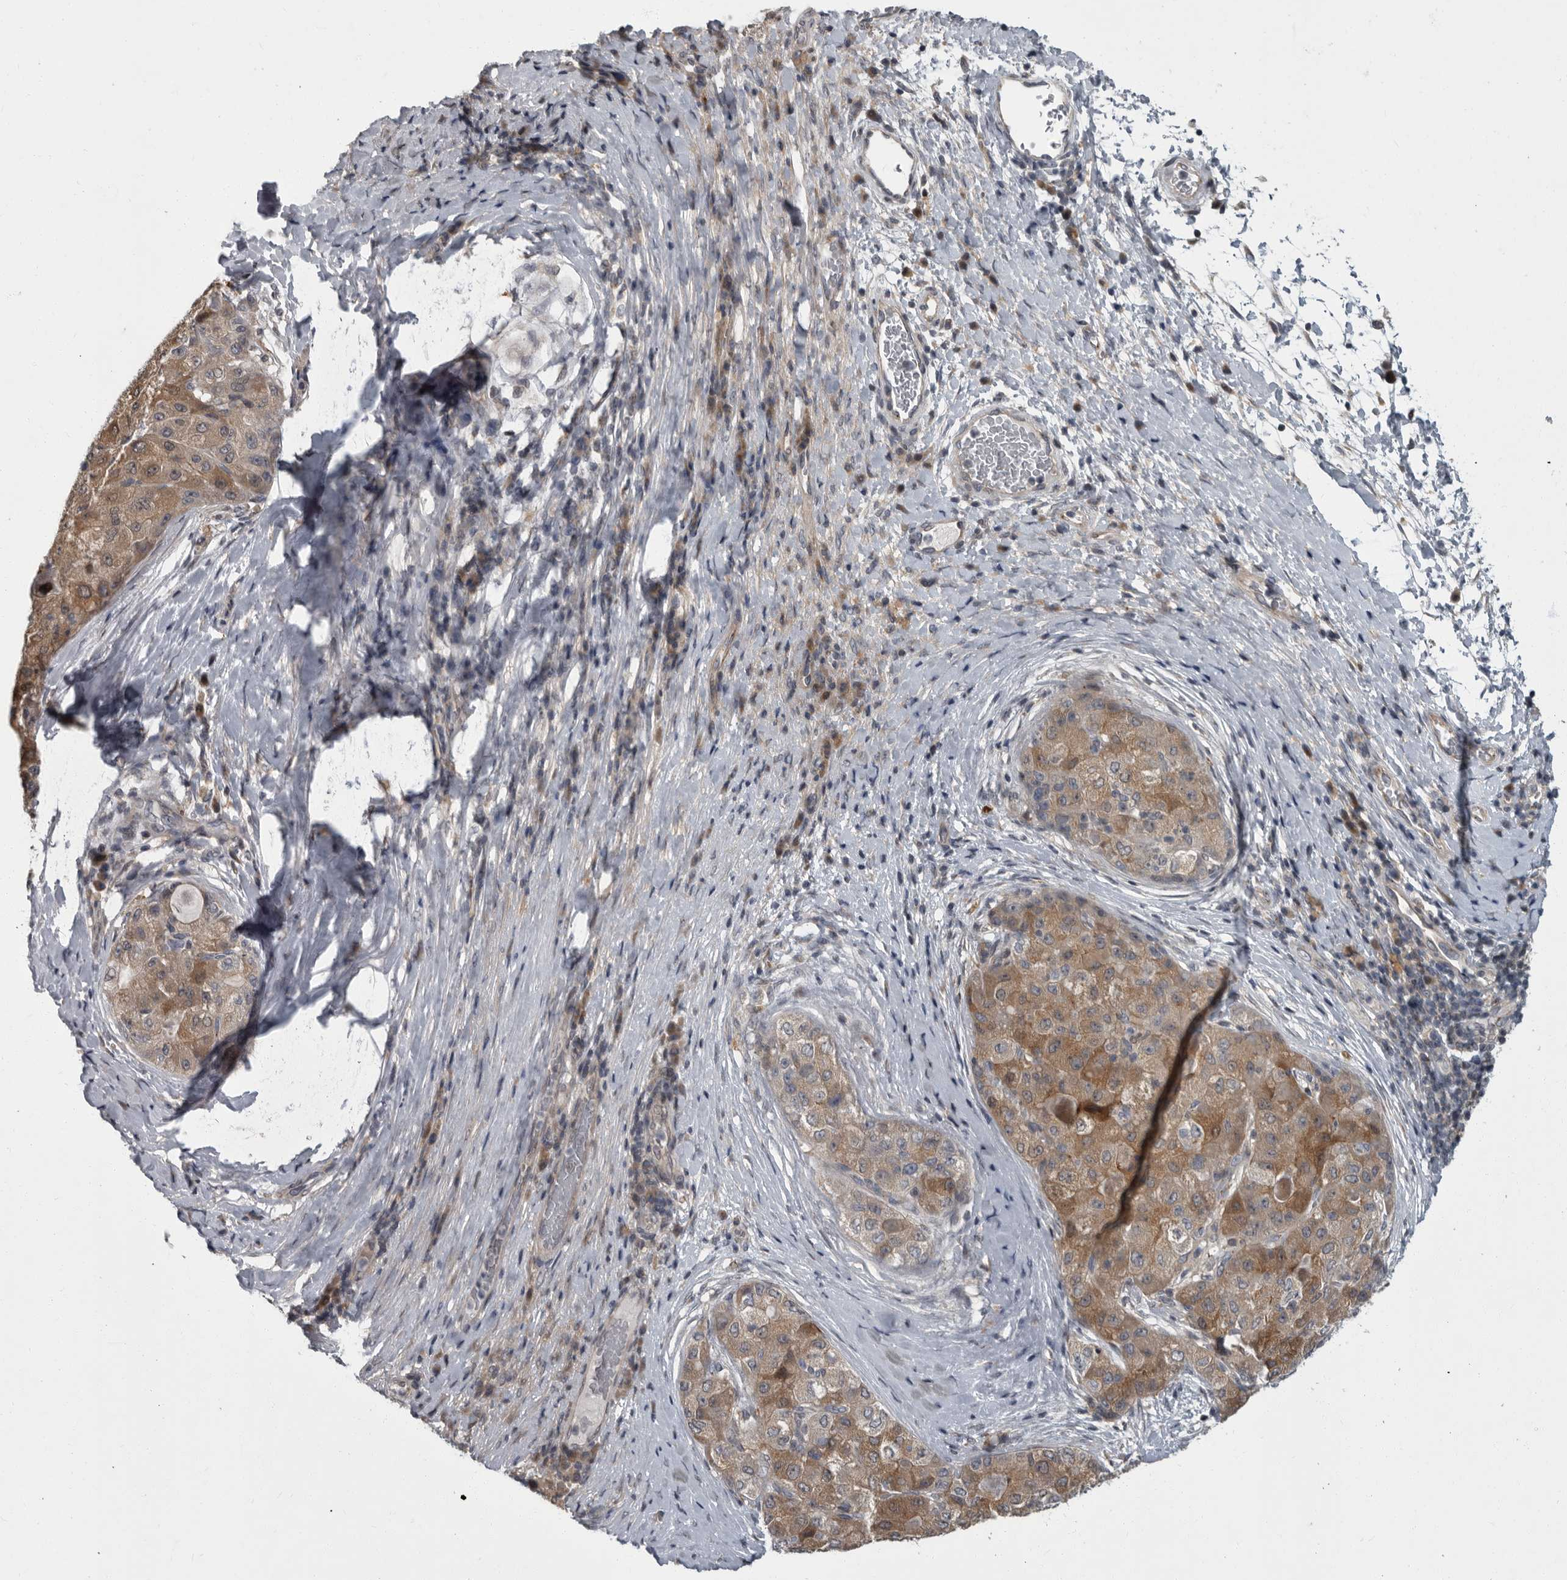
{"staining": {"intensity": "moderate", "quantity": "25%-75%", "location": "cytoplasmic/membranous"}, "tissue": "liver cancer", "cell_type": "Tumor cells", "image_type": "cancer", "snomed": [{"axis": "morphology", "description": "Carcinoma, Hepatocellular, NOS"}, {"axis": "topography", "description": "Liver"}], "caption": "Hepatocellular carcinoma (liver) stained with a protein marker shows moderate staining in tumor cells.", "gene": "PDE7A", "patient": {"sex": "male", "age": 80}}